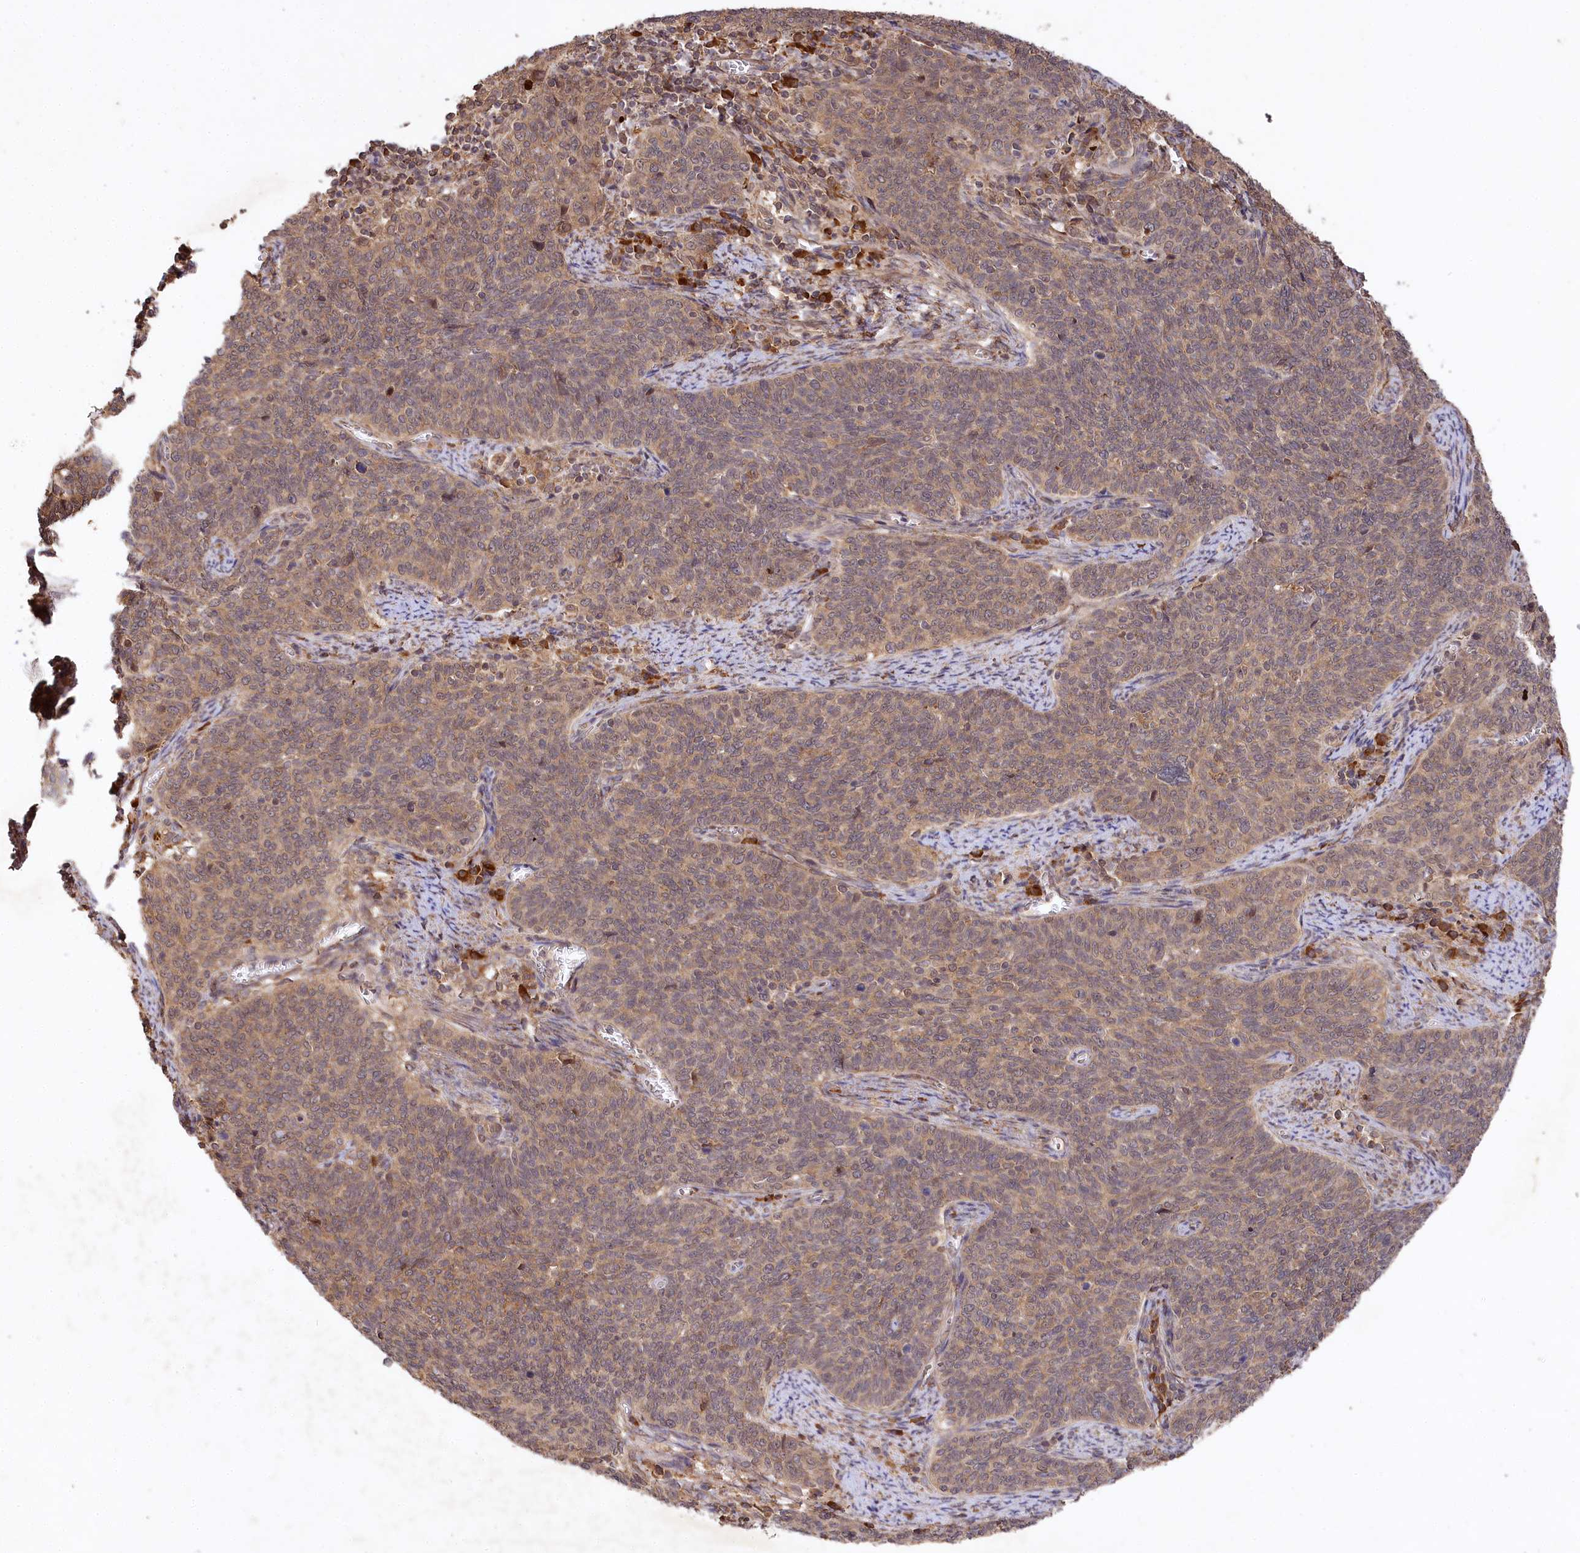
{"staining": {"intensity": "weak", "quantity": ">75%", "location": "cytoplasmic/membranous"}, "tissue": "cervical cancer", "cell_type": "Tumor cells", "image_type": "cancer", "snomed": [{"axis": "morphology", "description": "Squamous cell carcinoma, NOS"}, {"axis": "topography", "description": "Cervix"}], "caption": "The image displays a brown stain indicating the presence of a protein in the cytoplasmic/membranous of tumor cells in cervical cancer. (Brightfield microscopy of DAB IHC at high magnification).", "gene": "MCF2L2", "patient": {"sex": "female", "age": 39}}